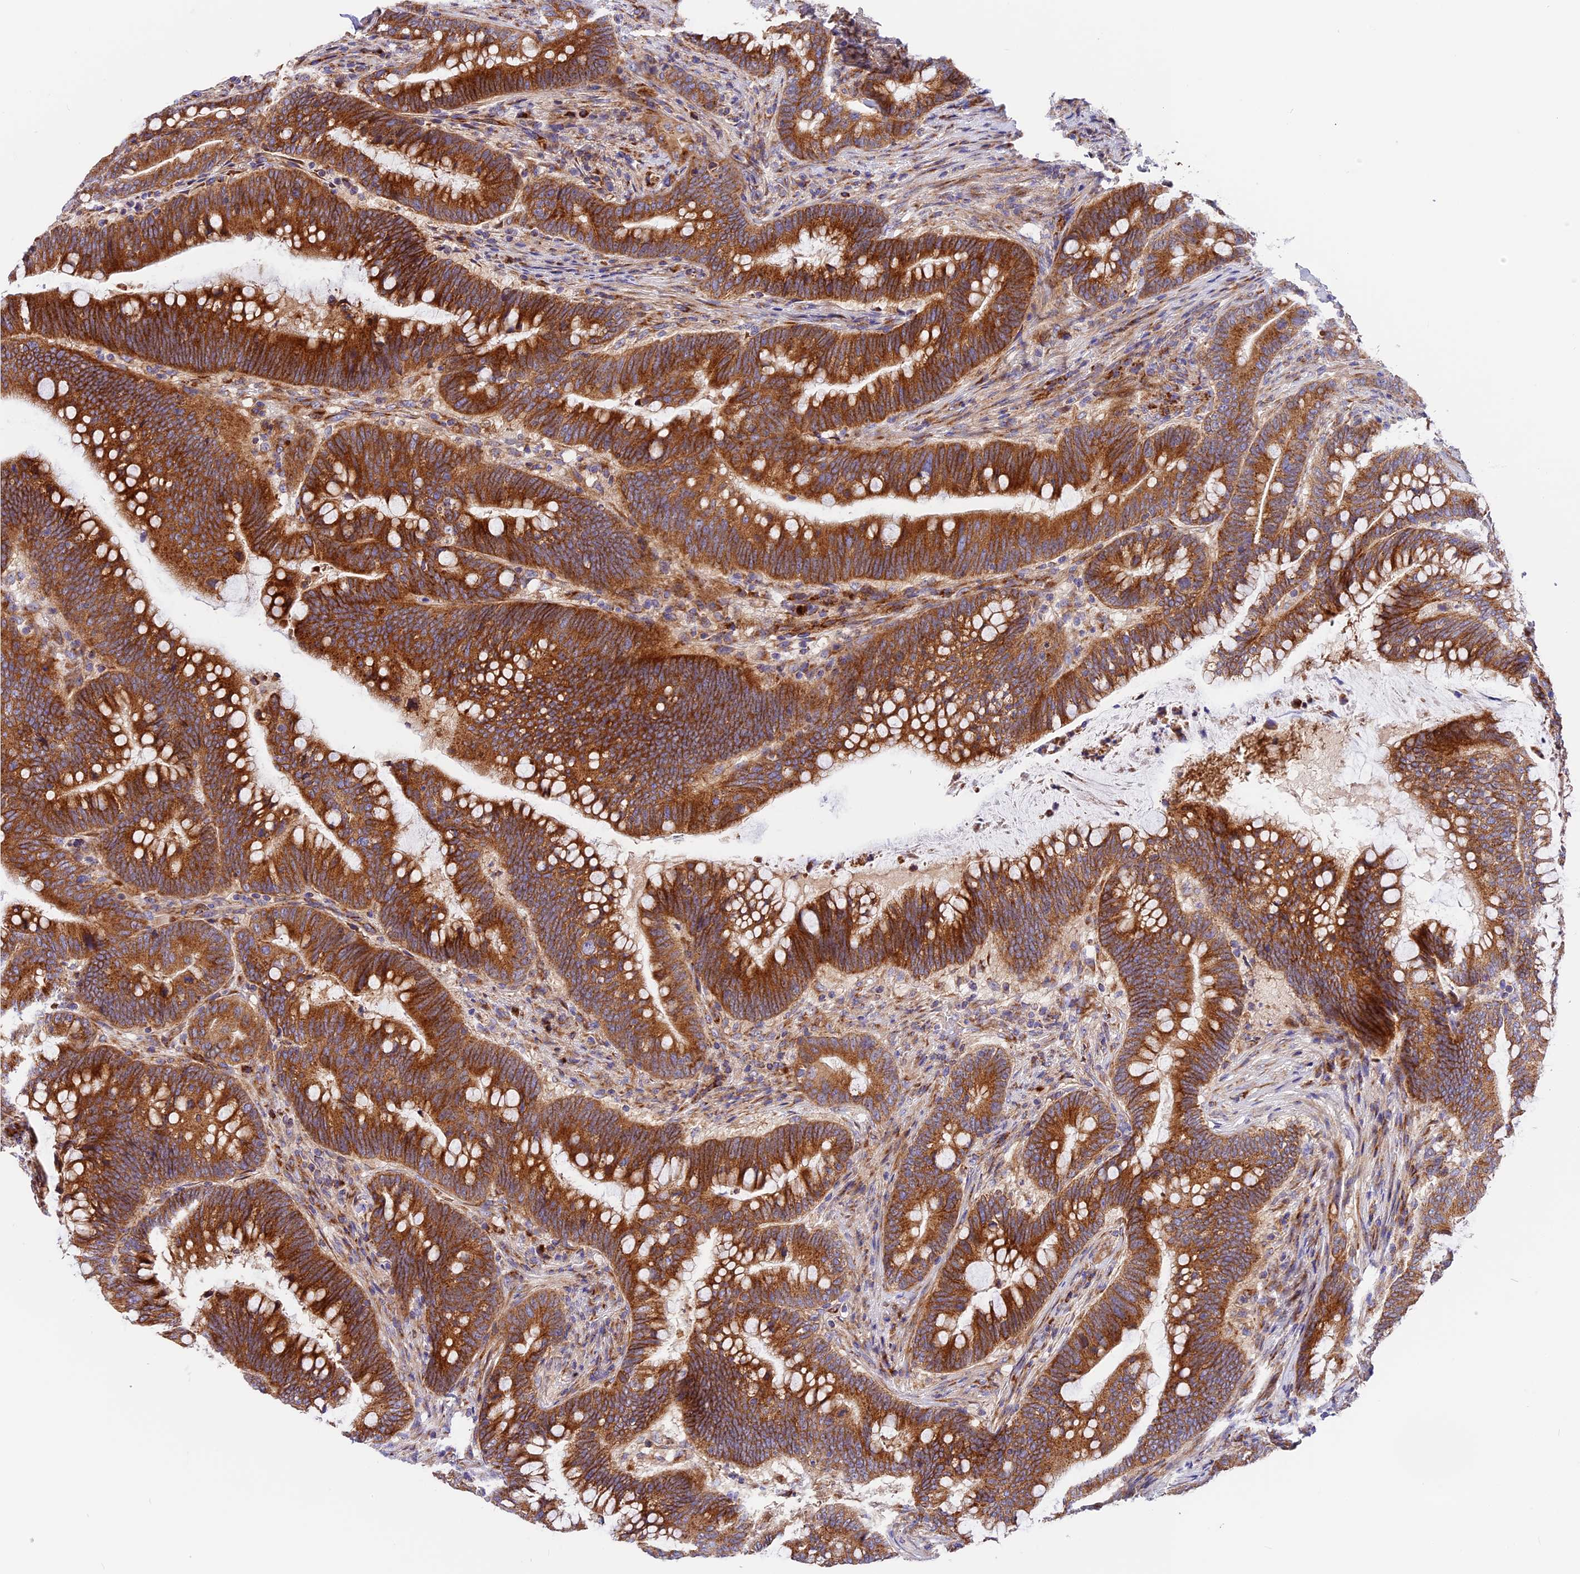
{"staining": {"intensity": "strong", "quantity": ">75%", "location": "cytoplasmic/membranous"}, "tissue": "colorectal cancer", "cell_type": "Tumor cells", "image_type": "cancer", "snomed": [{"axis": "morphology", "description": "Adenocarcinoma, NOS"}, {"axis": "topography", "description": "Colon"}], "caption": "Colorectal adenocarcinoma stained with a protein marker demonstrates strong staining in tumor cells.", "gene": "MRAS", "patient": {"sex": "female", "age": 66}}